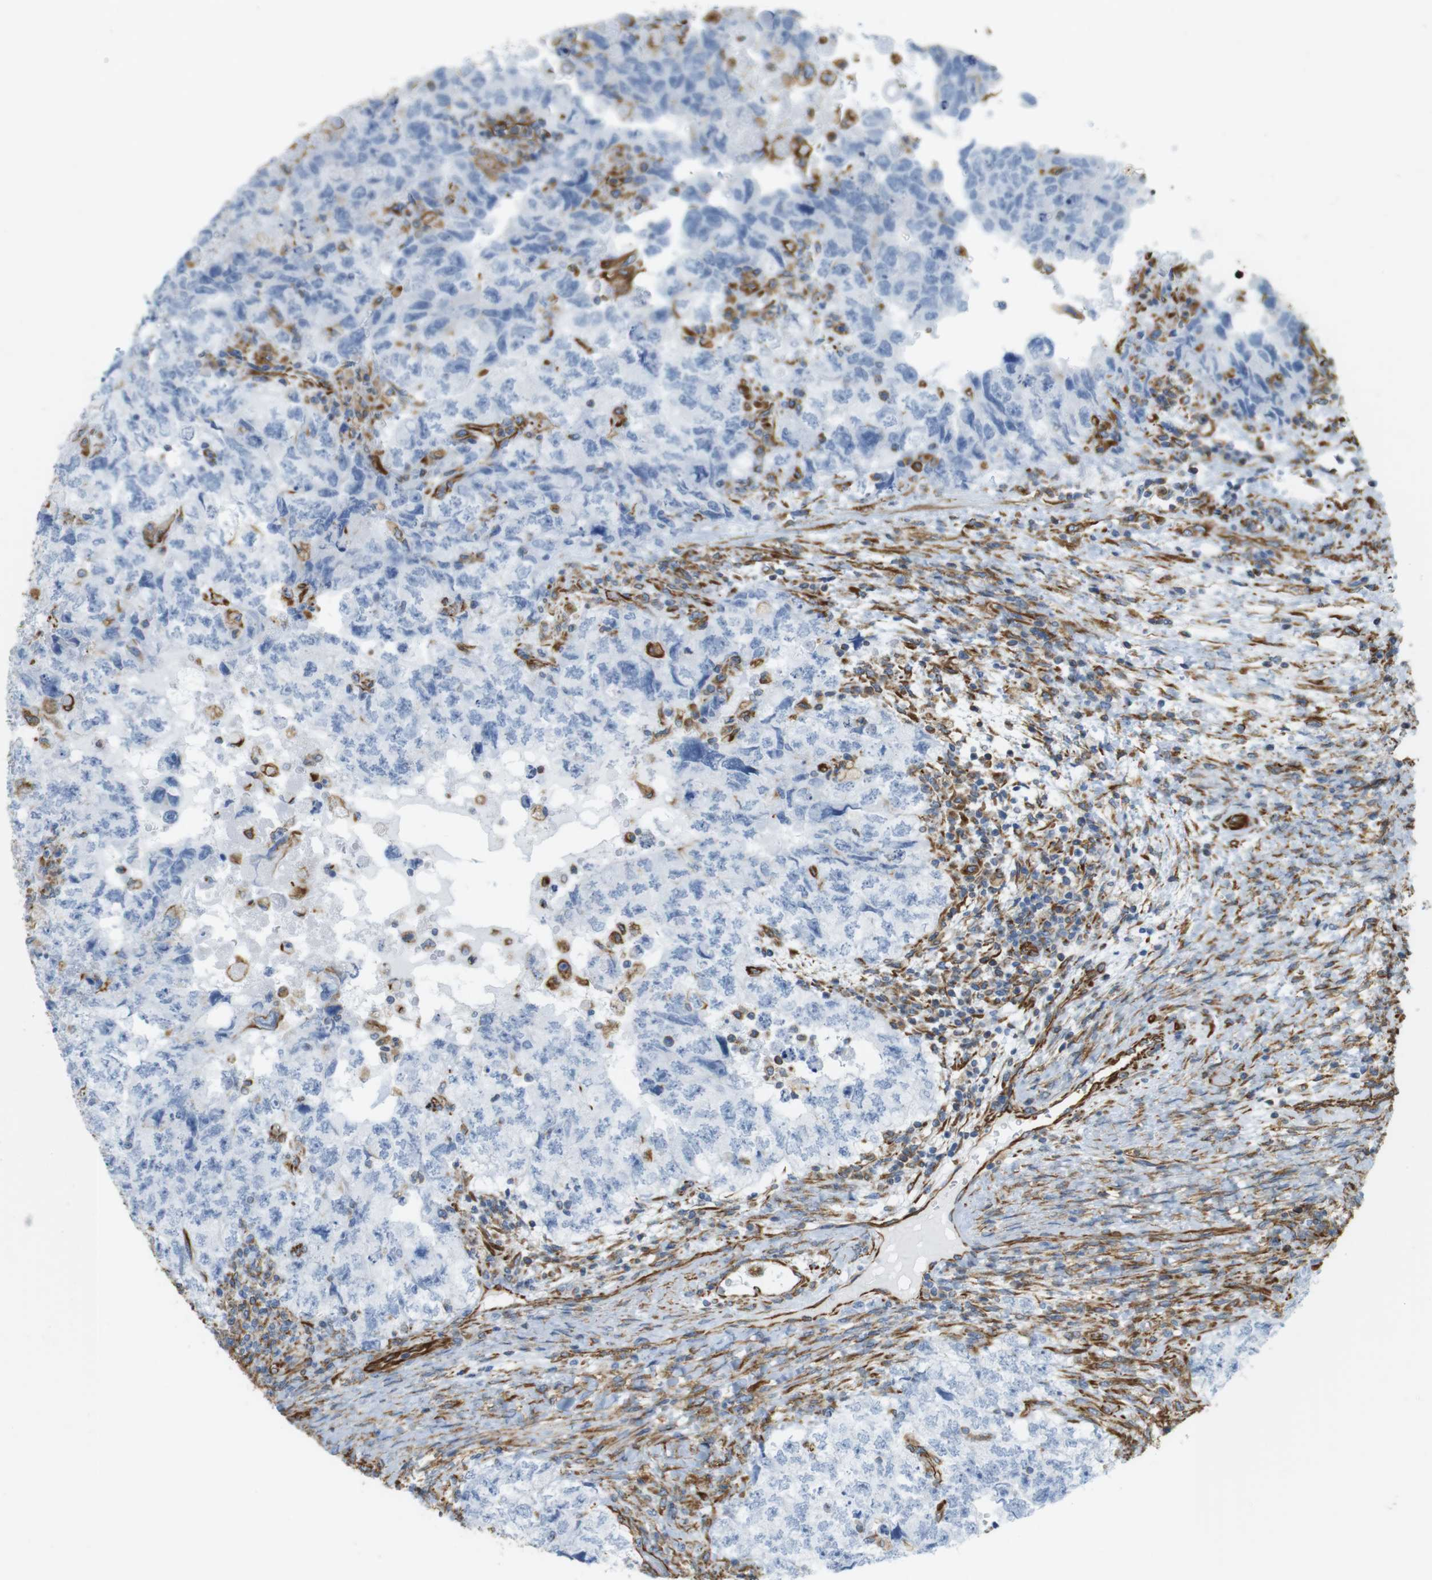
{"staining": {"intensity": "negative", "quantity": "none", "location": "none"}, "tissue": "testis cancer", "cell_type": "Tumor cells", "image_type": "cancer", "snomed": [{"axis": "morphology", "description": "Carcinoma, Embryonal, NOS"}, {"axis": "topography", "description": "Testis"}], "caption": "DAB immunohistochemical staining of human testis cancer (embryonal carcinoma) displays no significant expression in tumor cells. (DAB immunohistochemistry with hematoxylin counter stain).", "gene": "MS4A10", "patient": {"sex": "male", "age": 36}}